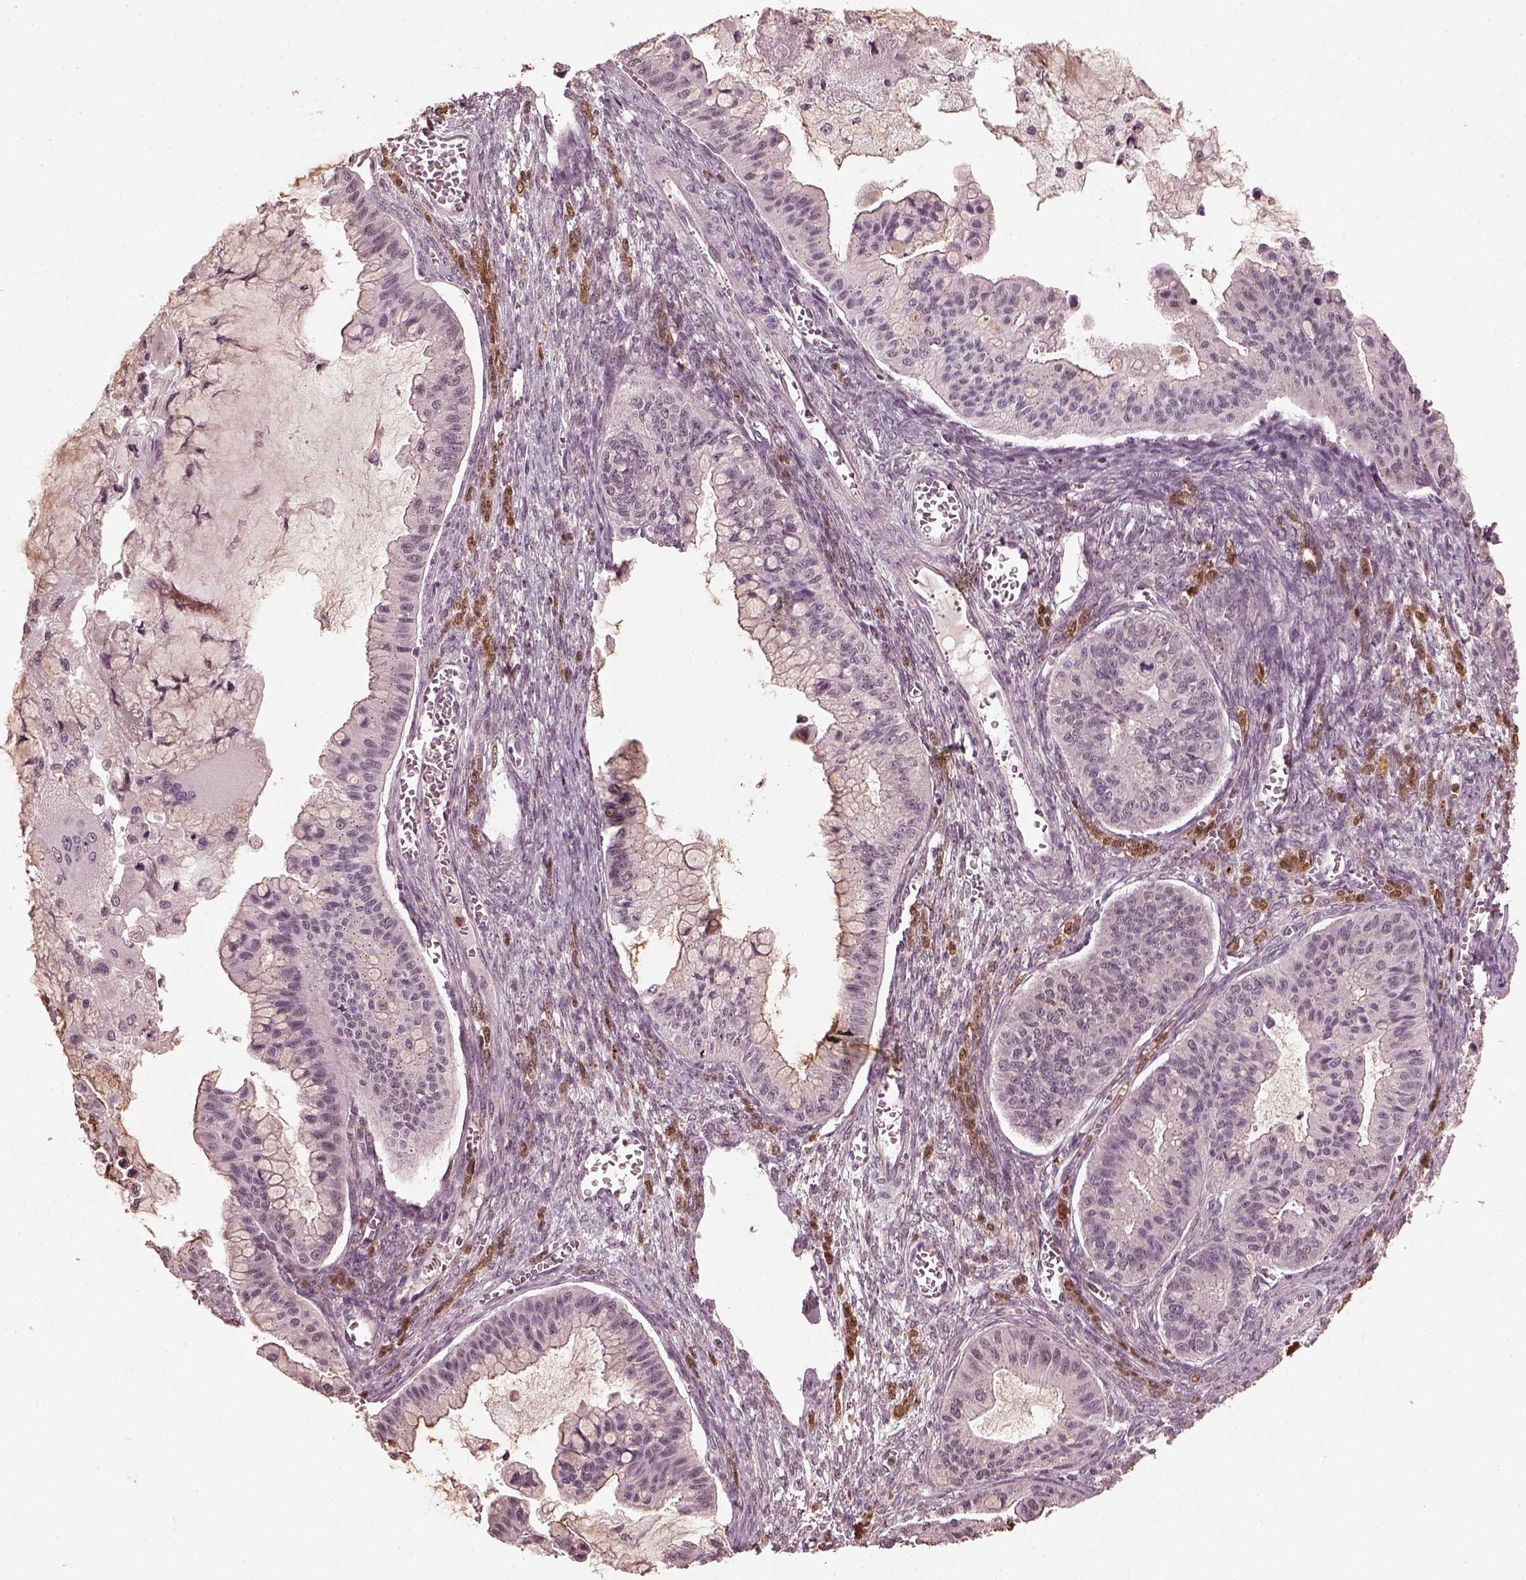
{"staining": {"intensity": "negative", "quantity": "none", "location": "none"}, "tissue": "ovarian cancer", "cell_type": "Tumor cells", "image_type": "cancer", "snomed": [{"axis": "morphology", "description": "Cystadenocarcinoma, mucinous, NOS"}, {"axis": "topography", "description": "Ovary"}], "caption": "Immunohistochemistry histopathology image of ovarian mucinous cystadenocarcinoma stained for a protein (brown), which displays no expression in tumor cells.", "gene": "RUFY3", "patient": {"sex": "female", "age": 72}}